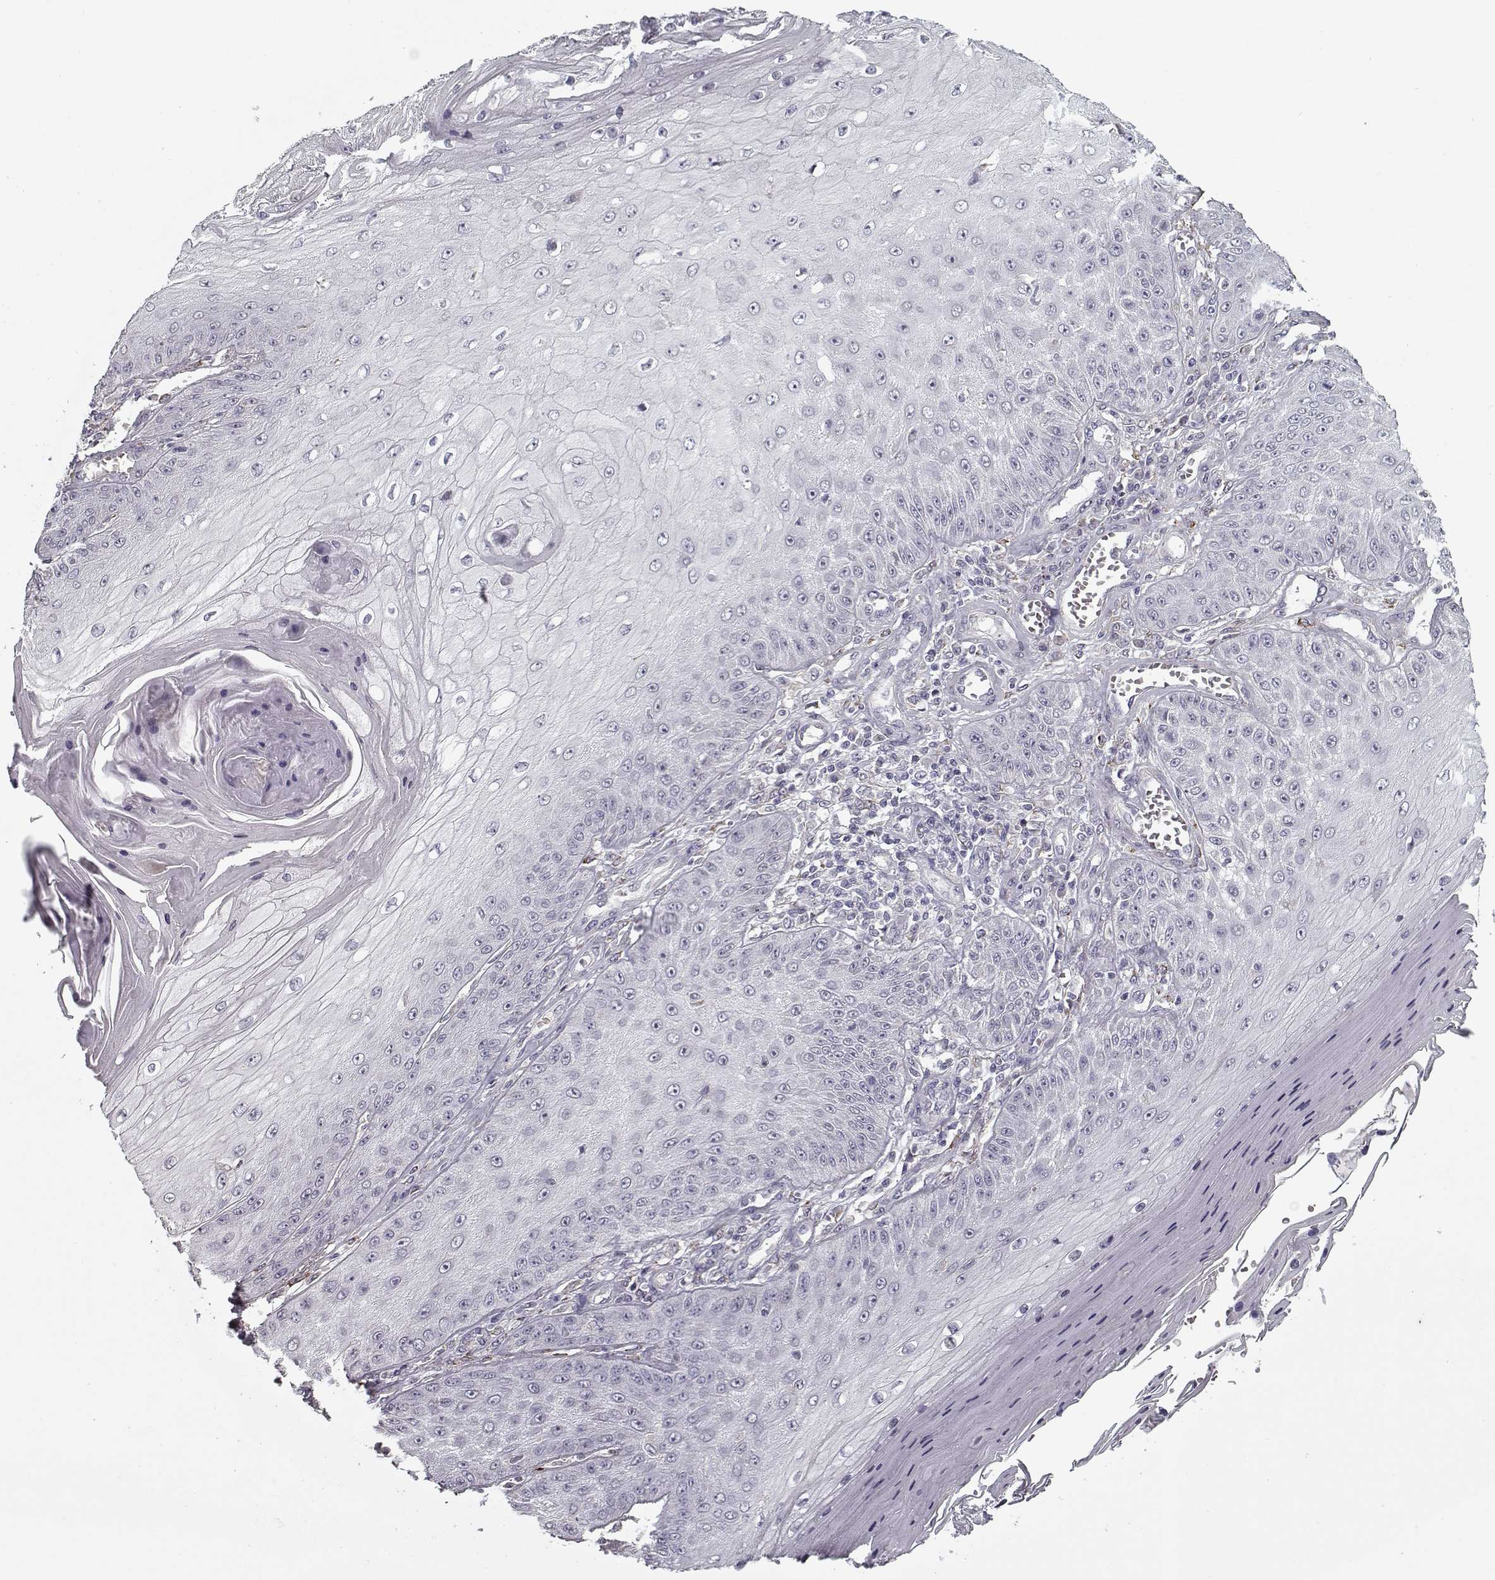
{"staining": {"intensity": "negative", "quantity": "none", "location": "none"}, "tissue": "skin cancer", "cell_type": "Tumor cells", "image_type": "cancer", "snomed": [{"axis": "morphology", "description": "Squamous cell carcinoma, NOS"}, {"axis": "topography", "description": "Skin"}], "caption": "The IHC photomicrograph has no significant staining in tumor cells of skin cancer (squamous cell carcinoma) tissue. (DAB (3,3'-diaminobenzidine) immunohistochemistry (IHC) with hematoxylin counter stain).", "gene": "LAMA2", "patient": {"sex": "male", "age": 70}}